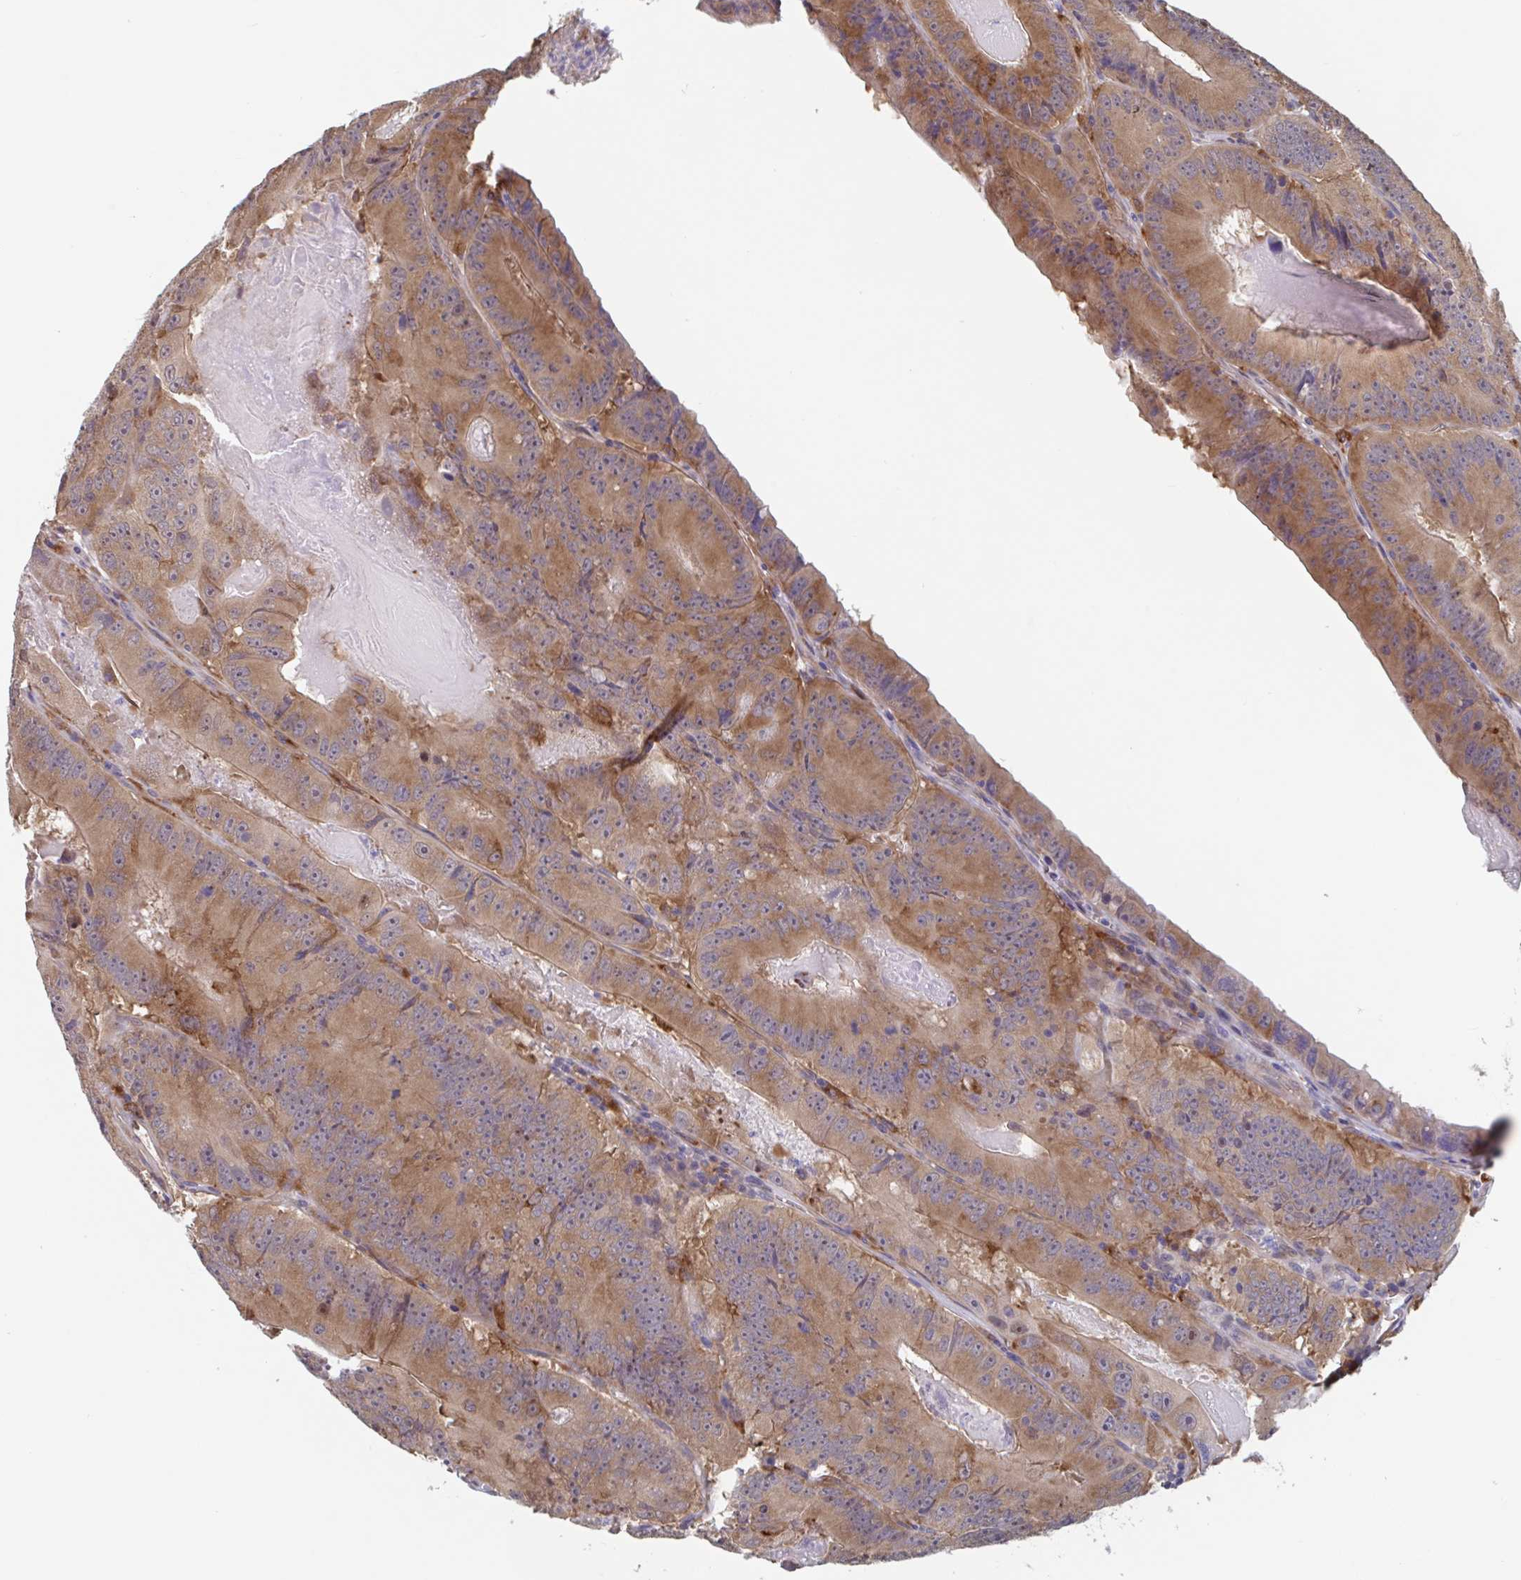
{"staining": {"intensity": "moderate", "quantity": ">75%", "location": "cytoplasmic/membranous"}, "tissue": "colorectal cancer", "cell_type": "Tumor cells", "image_type": "cancer", "snomed": [{"axis": "morphology", "description": "Adenocarcinoma, NOS"}, {"axis": "topography", "description": "Colon"}], "caption": "Moderate cytoplasmic/membranous staining for a protein is identified in approximately >75% of tumor cells of colorectal cancer (adenocarcinoma) using IHC.", "gene": "SNX8", "patient": {"sex": "female", "age": 86}}